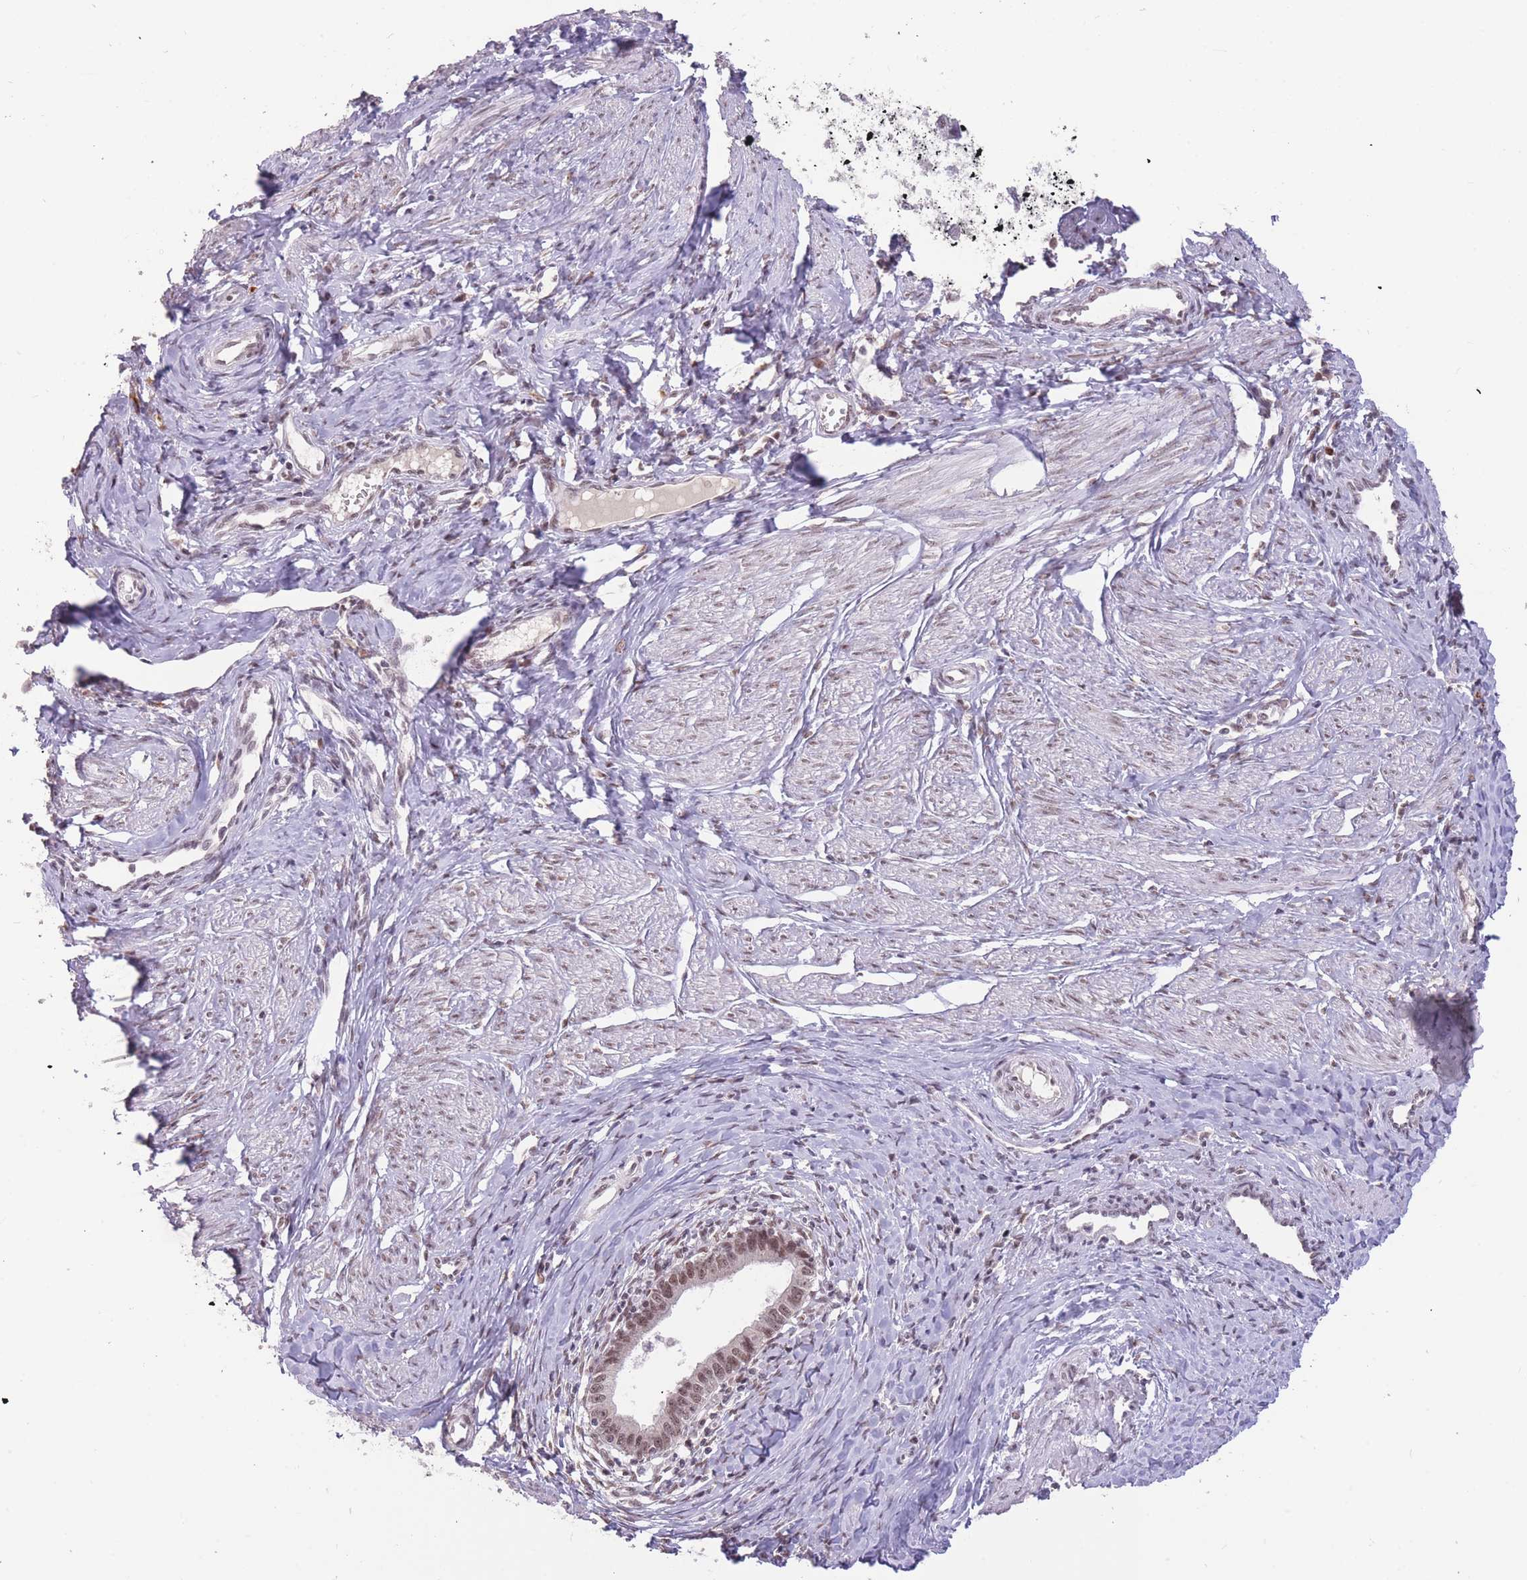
{"staining": {"intensity": "moderate", "quantity": ">75%", "location": "nuclear"}, "tissue": "cervical cancer", "cell_type": "Tumor cells", "image_type": "cancer", "snomed": [{"axis": "morphology", "description": "Adenocarcinoma, NOS"}, {"axis": "topography", "description": "Cervix"}], "caption": "Immunohistochemical staining of cervical adenocarcinoma shows medium levels of moderate nuclear staining in about >75% of tumor cells.", "gene": "HNRNPUL1", "patient": {"sex": "female", "age": 36}}